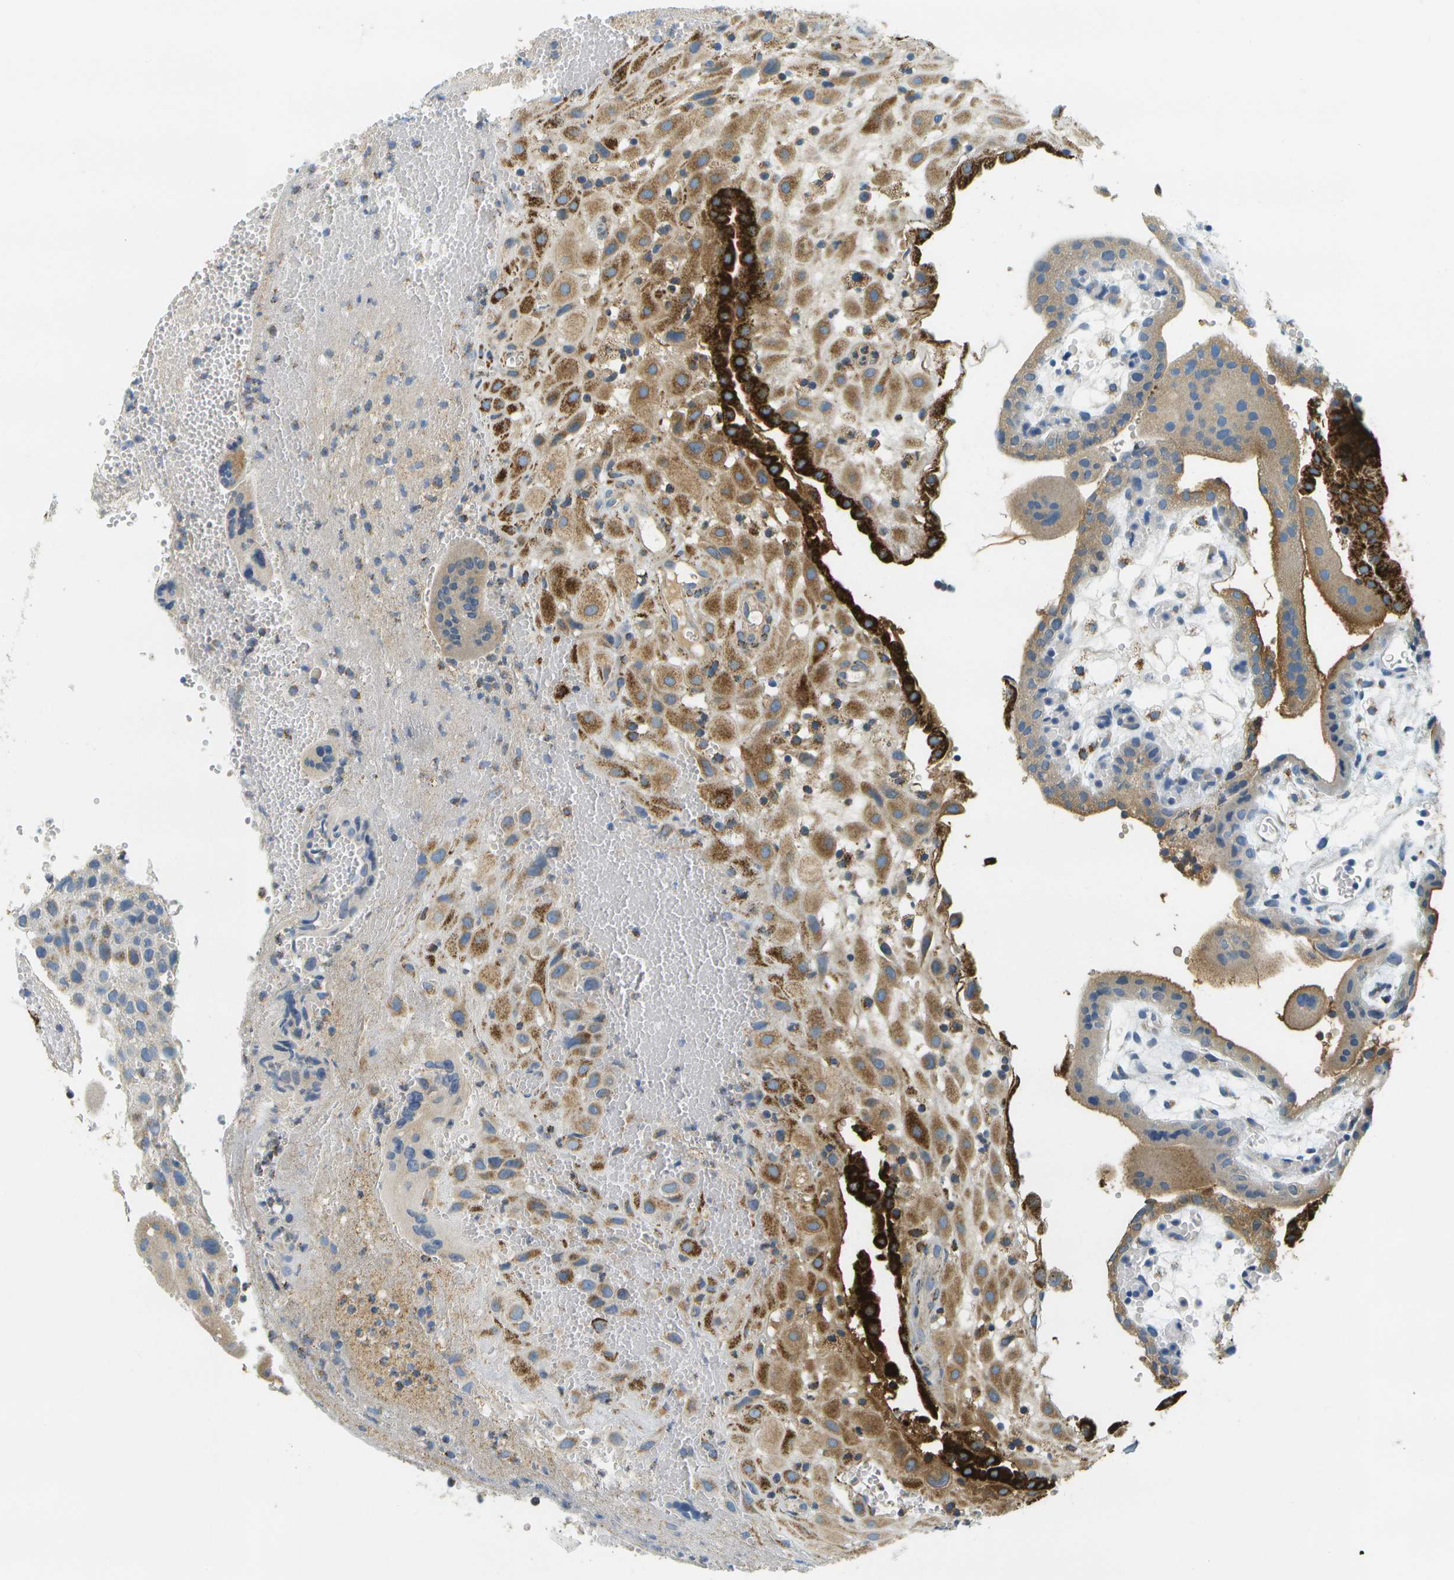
{"staining": {"intensity": "moderate", "quantity": ">75%", "location": "cytoplasmic/membranous"}, "tissue": "placenta", "cell_type": "Decidual cells", "image_type": "normal", "snomed": [{"axis": "morphology", "description": "Normal tissue, NOS"}, {"axis": "topography", "description": "Placenta"}], "caption": "Immunohistochemistry (IHC) of benign human placenta reveals medium levels of moderate cytoplasmic/membranous expression in approximately >75% of decidual cells. (DAB (3,3'-diaminobenzidine) IHC, brown staining for protein, blue staining for nuclei).", "gene": "HLCS", "patient": {"sex": "female", "age": 18}}